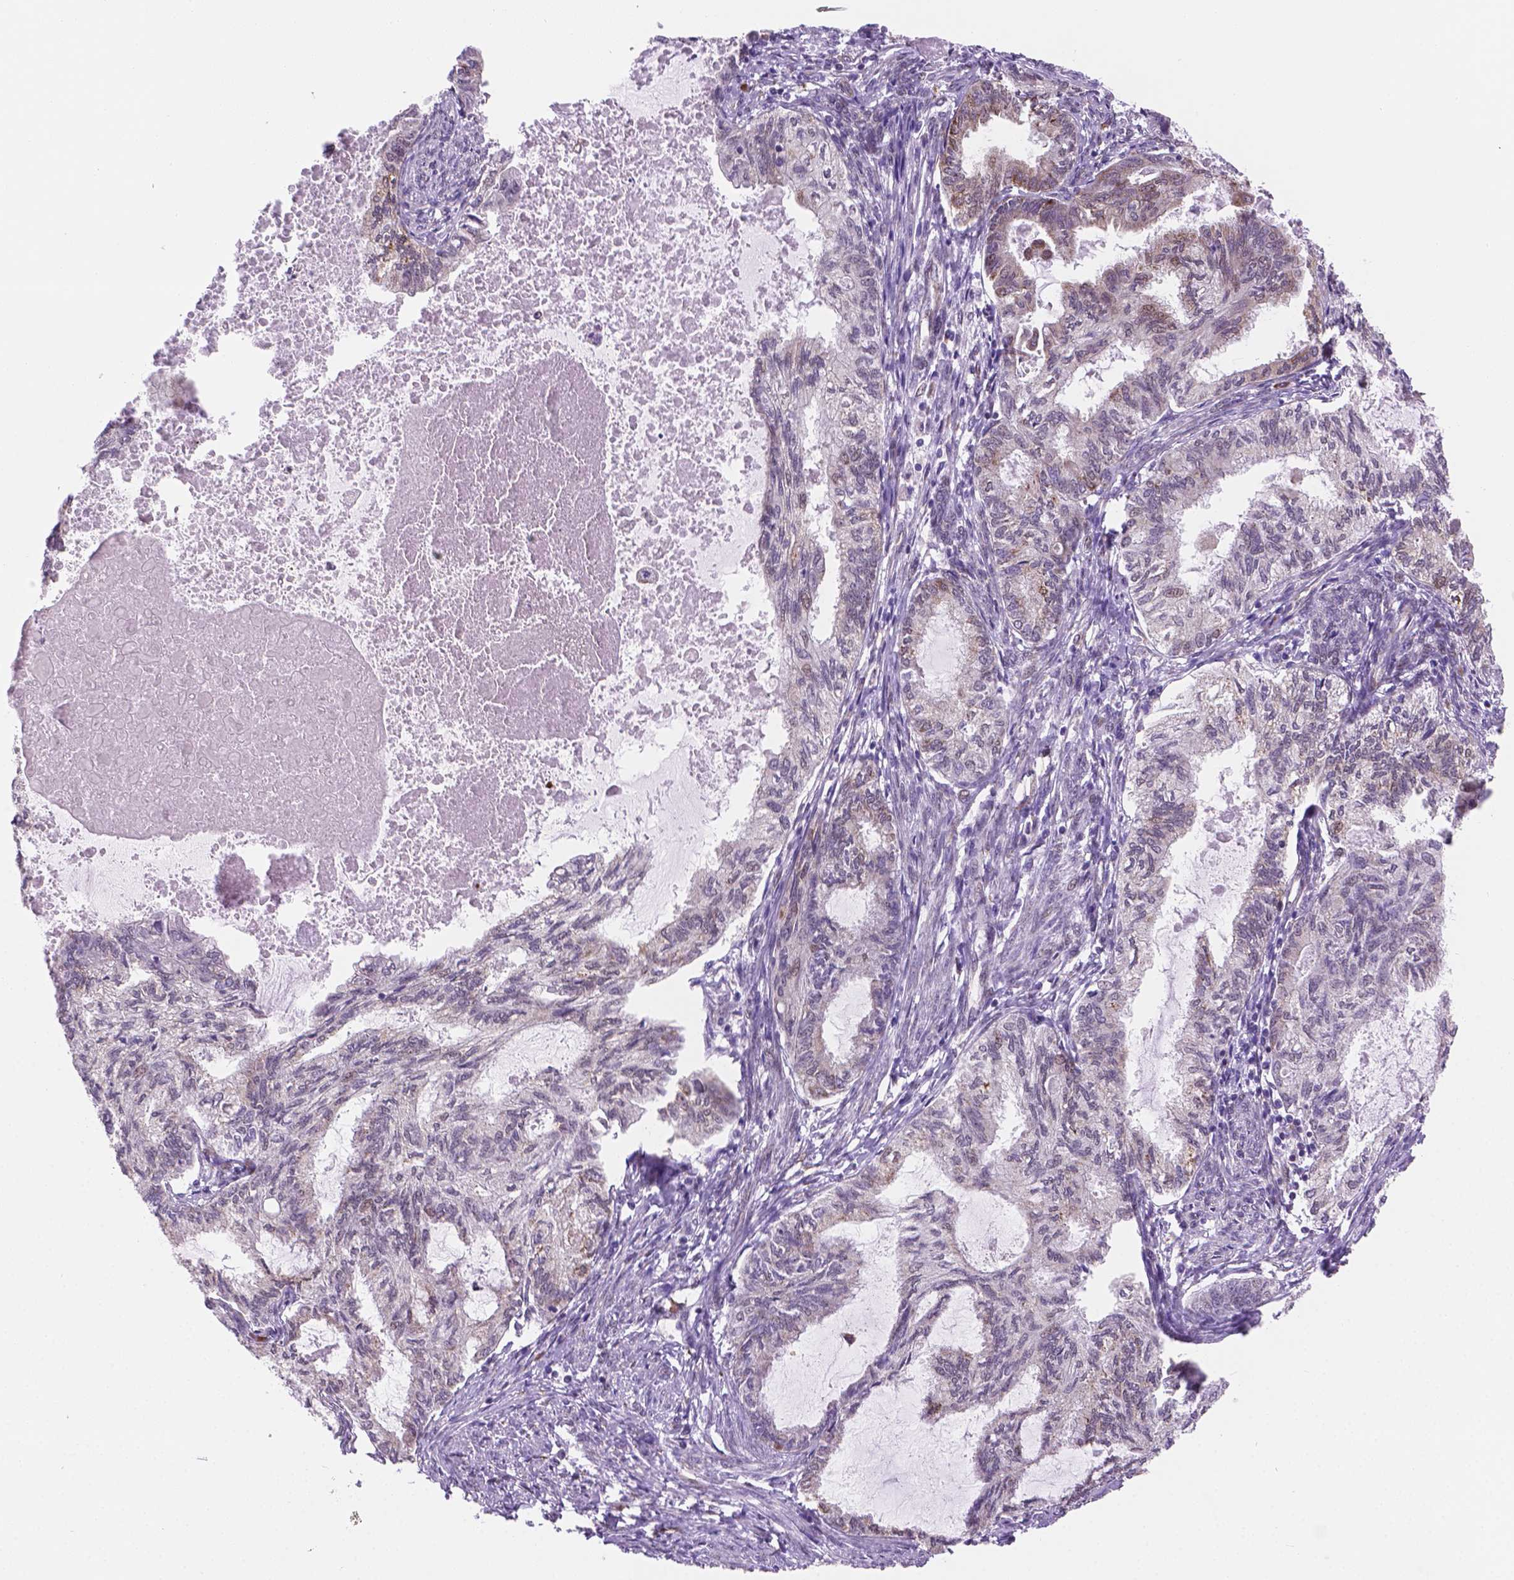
{"staining": {"intensity": "negative", "quantity": "none", "location": "none"}, "tissue": "endometrial cancer", "cell_type": "Tumor cells", "image_type": "cancer", "snomed": [{"axis": "morphology", "description": "Adenocarcinoma, NOS"}, {"axis": "topography", "description": "Endometrium"}], "caption": "Tumor cells show no significant positivity in adenocarcinoma (endometrial).", "gene": "FNIP1", "patient": {"sex": "female", "age": 86}}